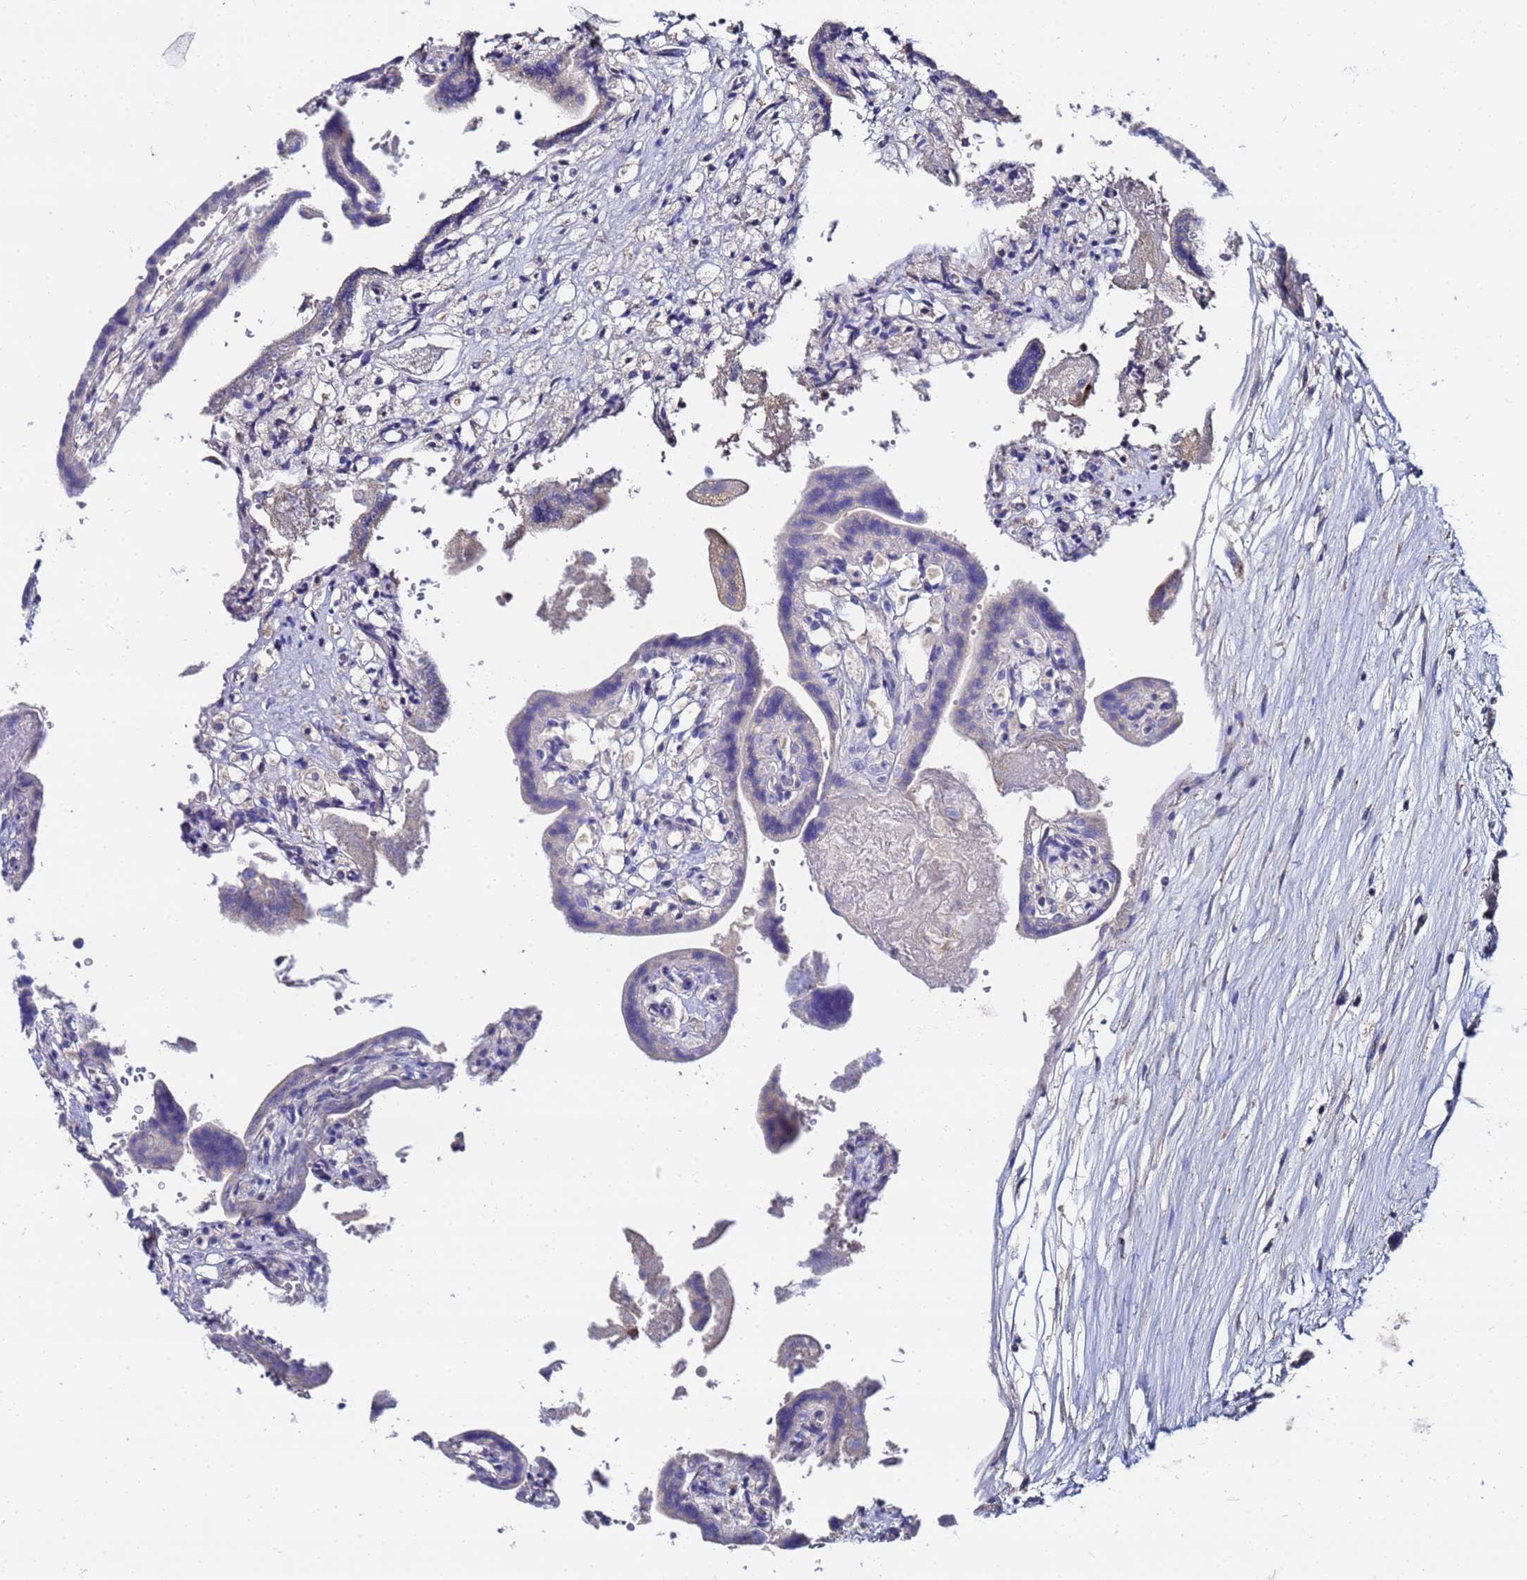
{"staining": {"intensity": "moderate", "quantity": "25%-75%", "location": "cytoplasmic/membranous"}, "tissue": "placenta", "cell_type": "Trophoblastic cells", "image_type": "normal", "snomed": [{"axis": "morphology", "description": "Normal tissue, NOS"}, {"axis": "topography", "description": "Placenta"}], "caption": "Immunohistochemical staining of normal human placenta reveals medium levels of moderate cytoplasmic/membranous expression in about 25%-75% of trophoblastic cells. (DAB IHC with brightfield microscopy, high magnification).", "gene": "TCP10L", "patient": {"sex": "female", "age": 37}}